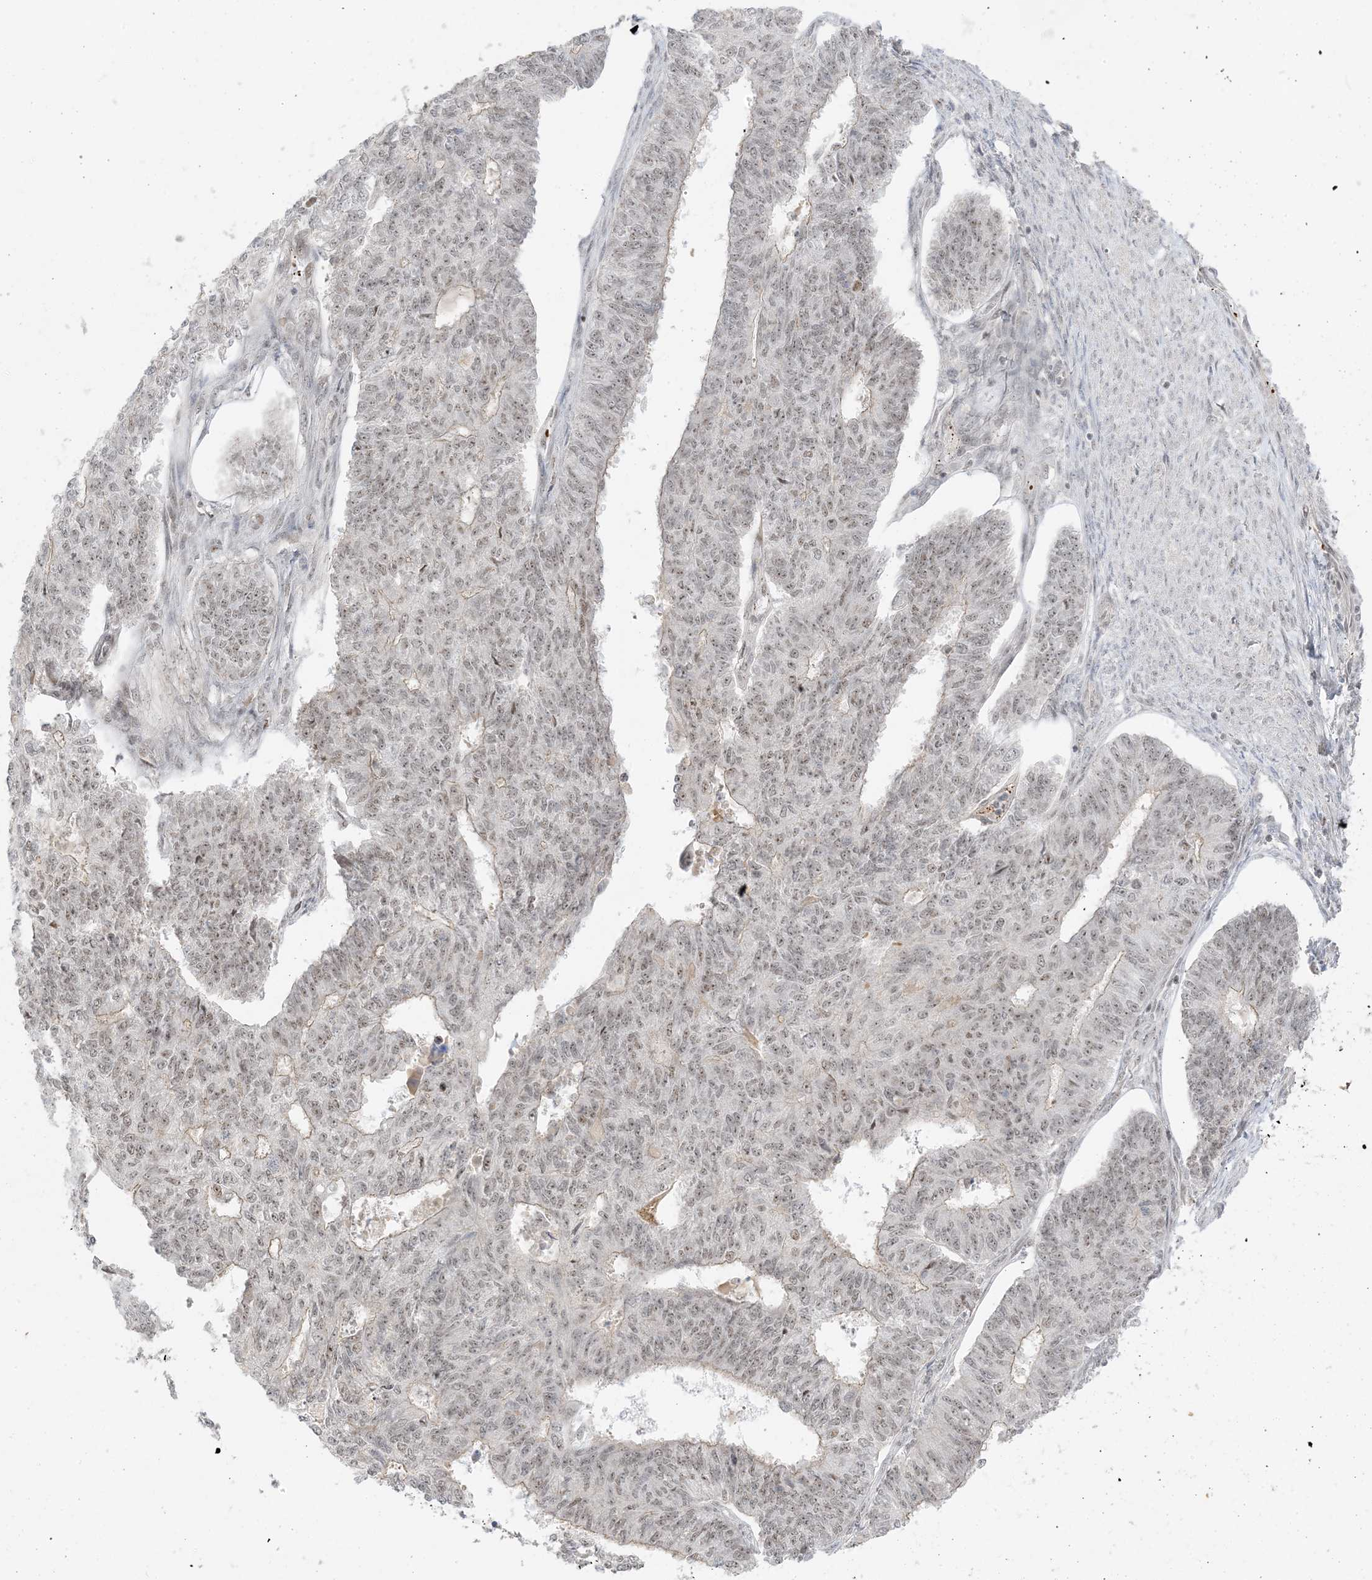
{"staining": {"intensity": "moderate", "quantity": ">75%", "location": "nuclear"}, "tissue": "endometrial cancer", "cell_type": "Tumor cells", "image_type": "cancer", "snomed": [{"axis": "morphology", "description": "Adenocarcinoma, NOS"}, {"axis": "topography", "description": "Endometrium"}], "caption": "The histopathology image reveals immunohistochemical staining of adenocarcinoma (endometrial). There is moderate nuclear expression is present in approximately >75% of tumor cells. (brown staining indicates protein expression, while blue staining denotes nuclei).", "gene": "ETAA1", "patient": {"sex": "female", "age": 32}}